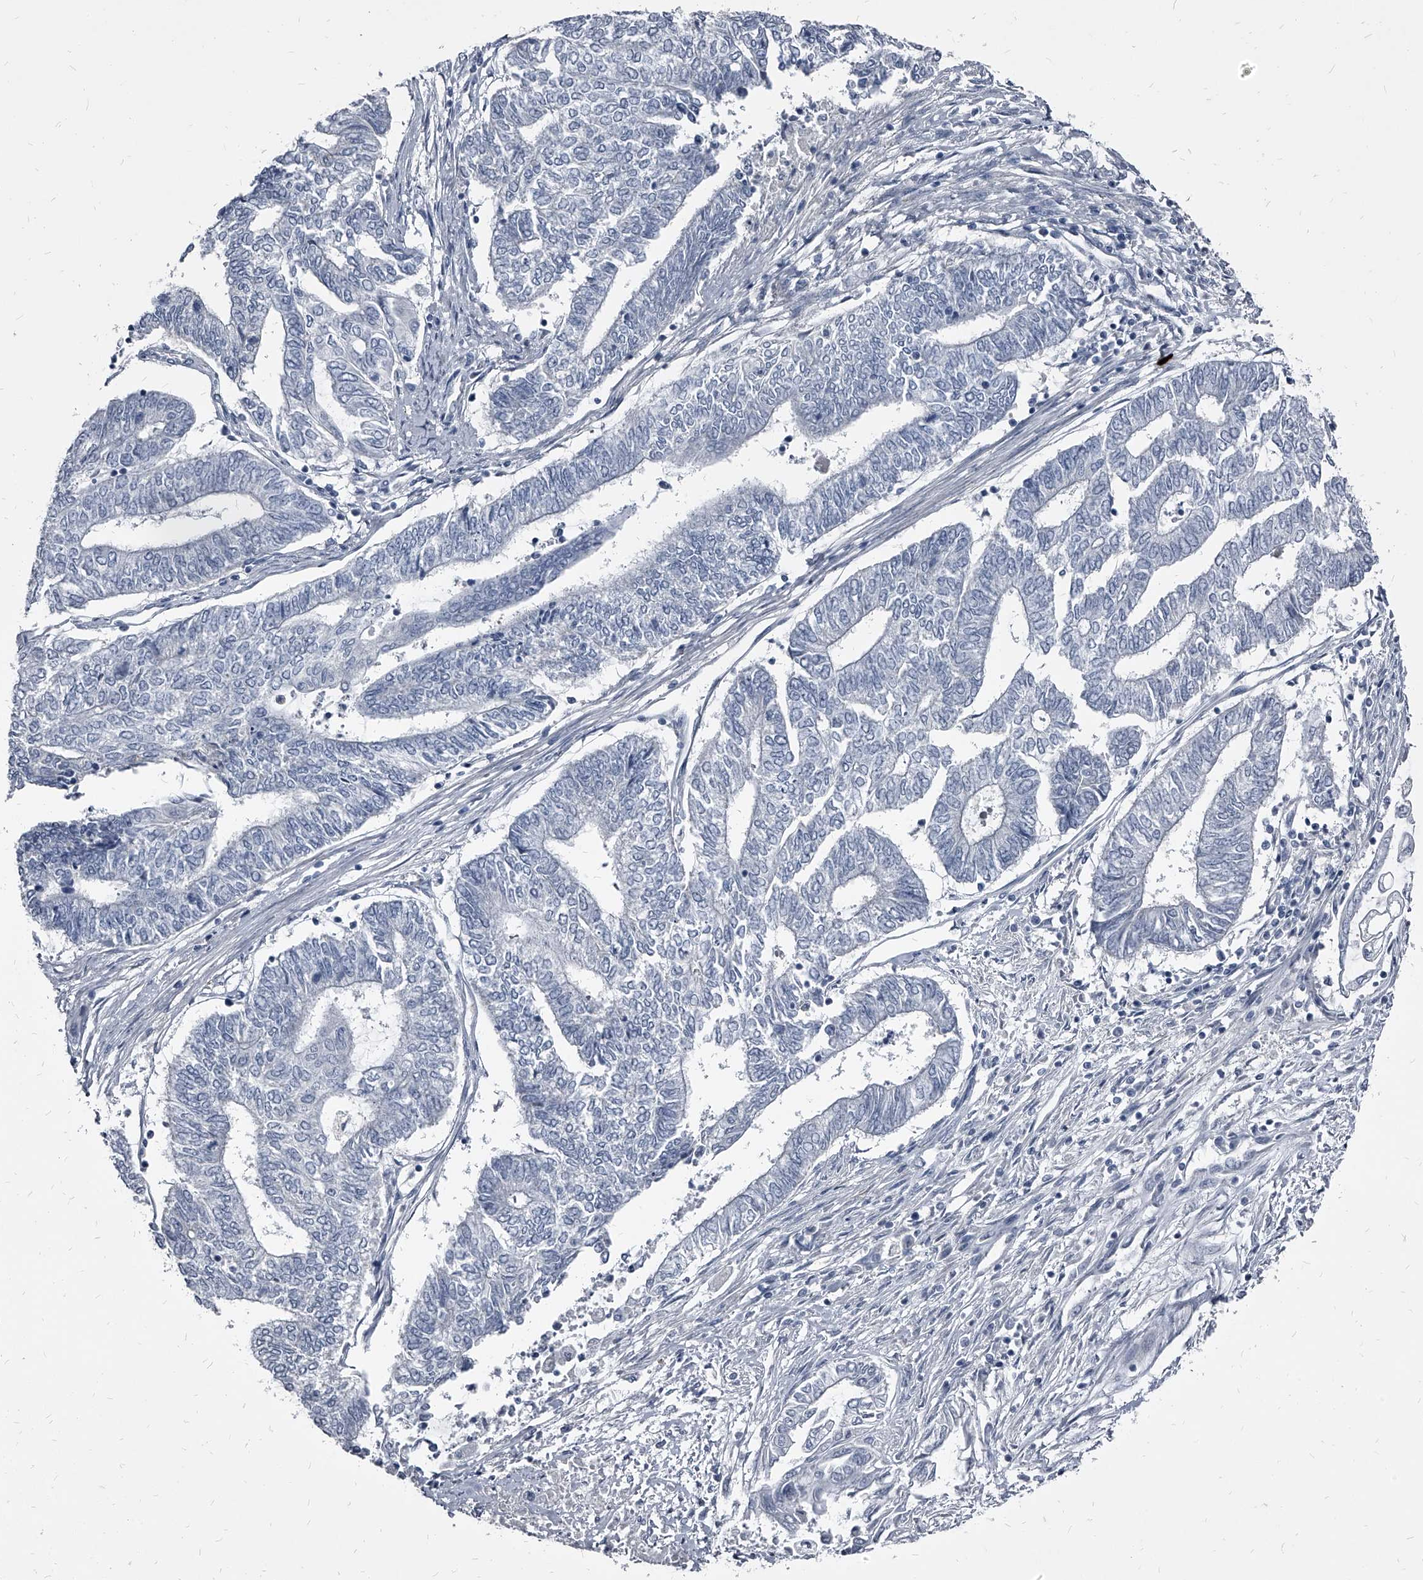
{"staining": {"intensity": "negative", "quantity": "none", "location": "none"}, "tissue": "endometrial cancer", "cell_type": "Tumor cells", "image_type": "cancer", "snomed": [{"axis": "morphology", "description": "Adenocarcinoma, NOS"}, {"axis": "topography", "description": "Uterus"}, {"axis": "topography", "description": "Endometrium"}], "caption": "Immunohistochemical staining of human endometrial cancer displays no significant expression in tumor cells. (DAB immunohistochemistry (IHC) with hematoxylin counter stain).", "gene": "PGLYRP3", "patient": {"sex": "female", "age": 70}}